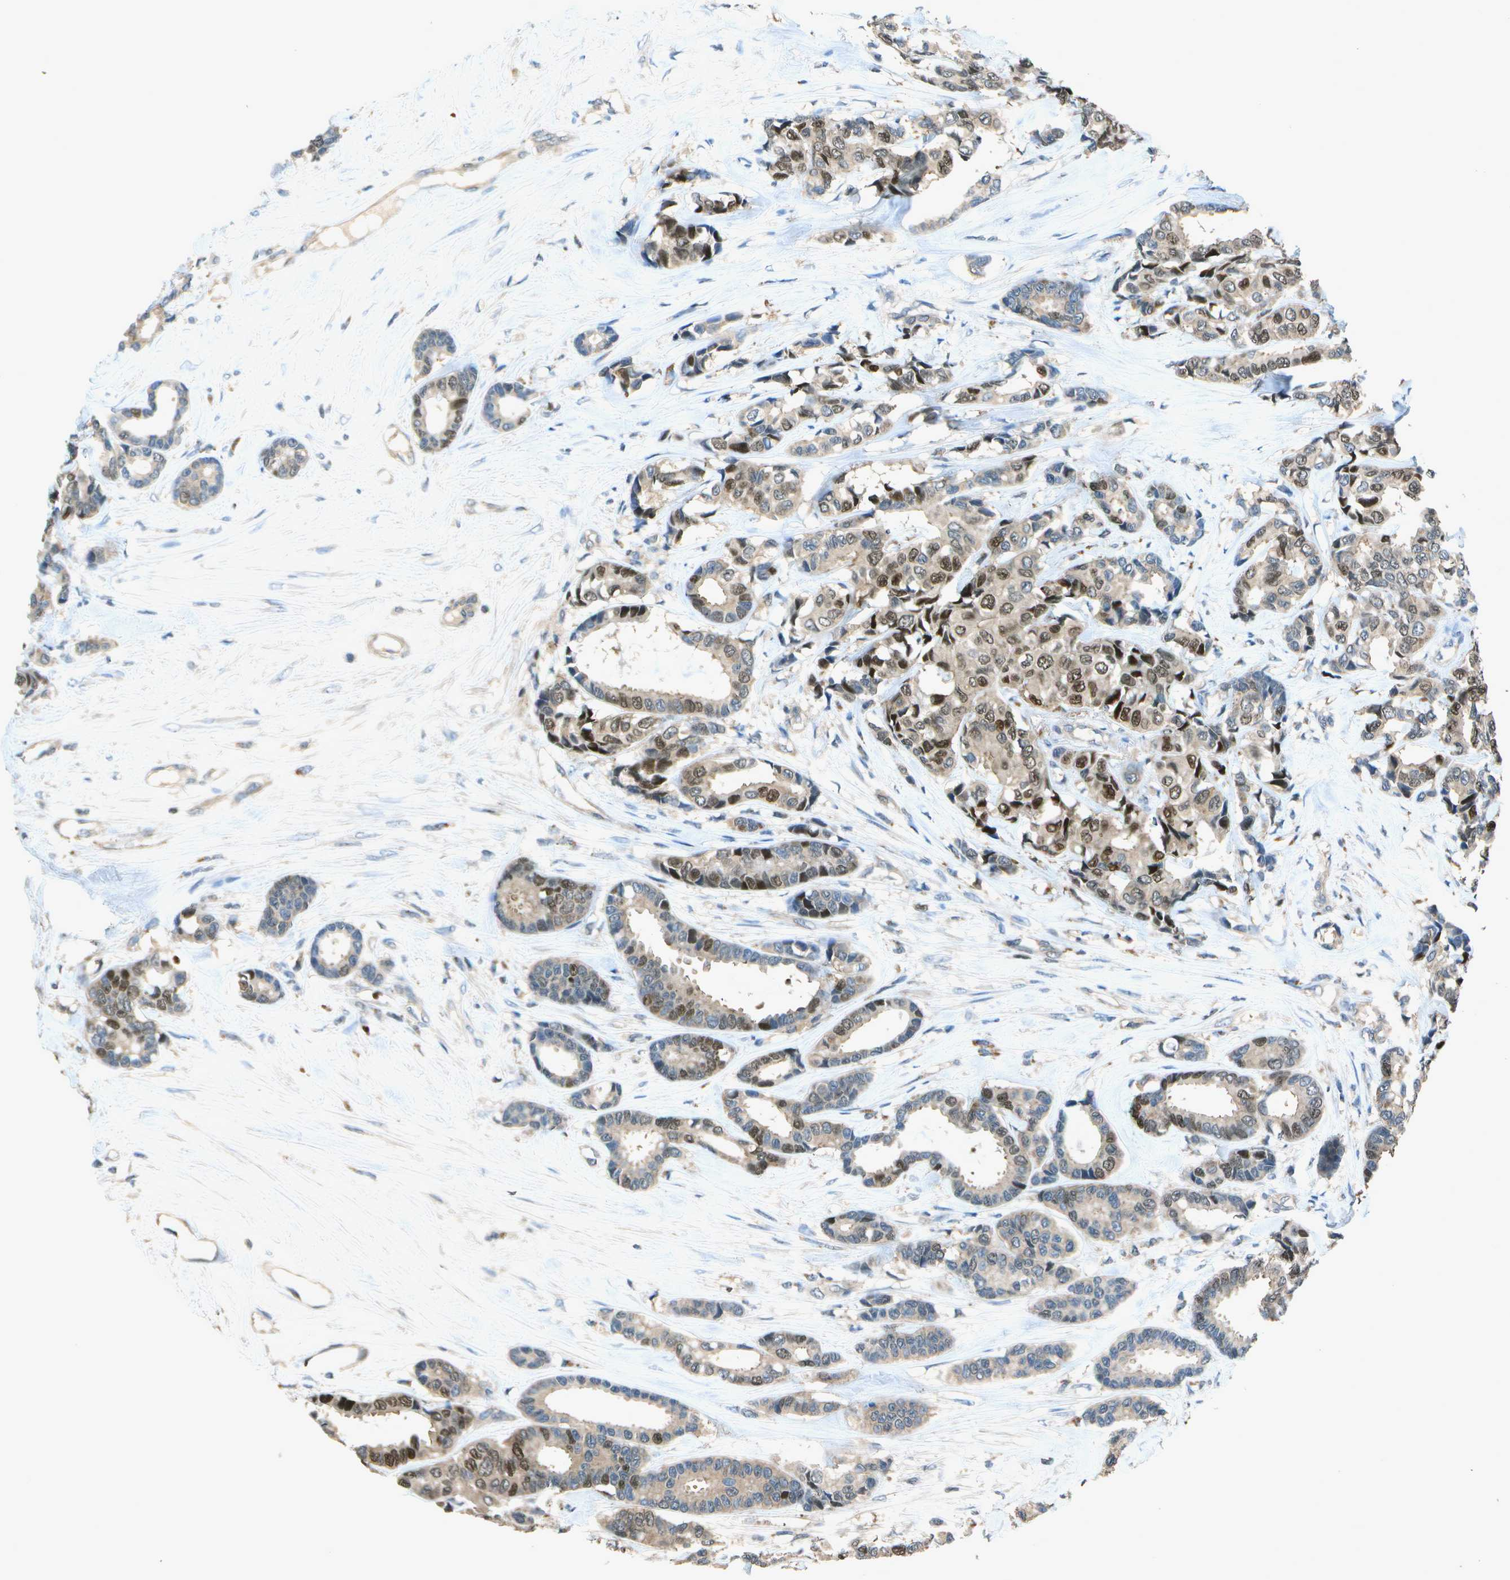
{"staining": {"intensity": "strong", "quantity": "<25%", "location": "nuclear"}, "tissue": "breast cancer", "cell_type": "Tumor cells", "image_type": "cancer", "snomed": [{"axis": "morphology", "description": "Duct carcinoma"}, {"axis": "topography", "description": "Breast"}], "caption": "A micrograph of intraductal carcinoma (breast) stained for a protein reveals strong nuclear brown staining in tumor cells.", "gene": "PDLIM1", "patient": {"sex": "female", "age": 87}}